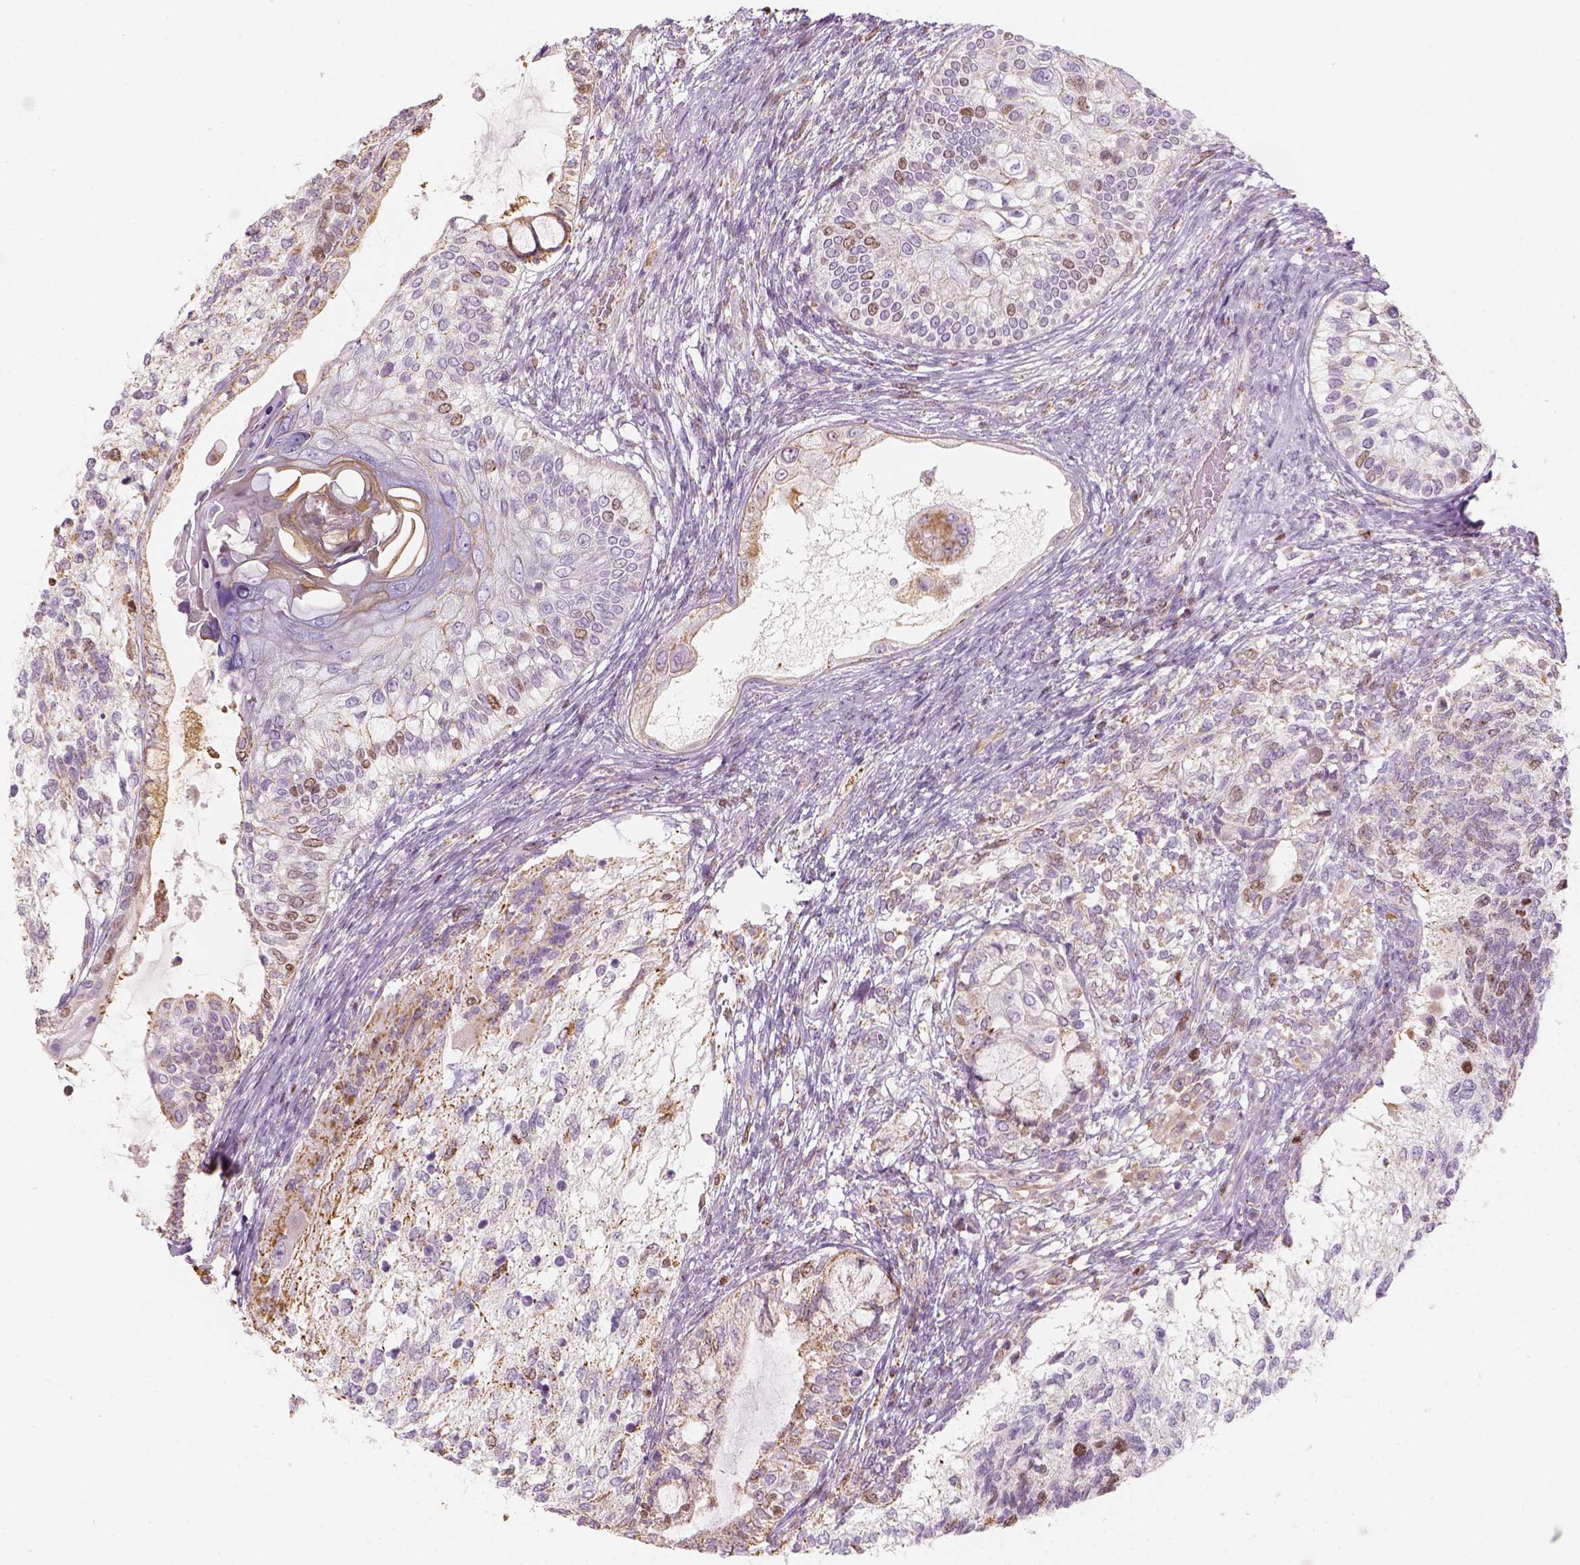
{"staining": {"intensity": "moderate", "quantity": "<25%", "location": "nuclear"}, "tissue": "testis cancer", "cell_type": "Tumor cells", "image_type": "cancer", "snomed": [{"axis": "morphology", "description": "Seminoma, NOS"}, {"axis": "morphology", "description": "Carcinoma, Embryonal, NOS"}, {"axis": "topography", "description": "Testis"}], "caption": "High-power microscopy captured an IHC micrograph of testis cancer (seminoma), revealing moderate nuclear positivity in about <25% of tumor cells.", "gene": "LCA5", "patient": {"sex": "male", "age": 41}}